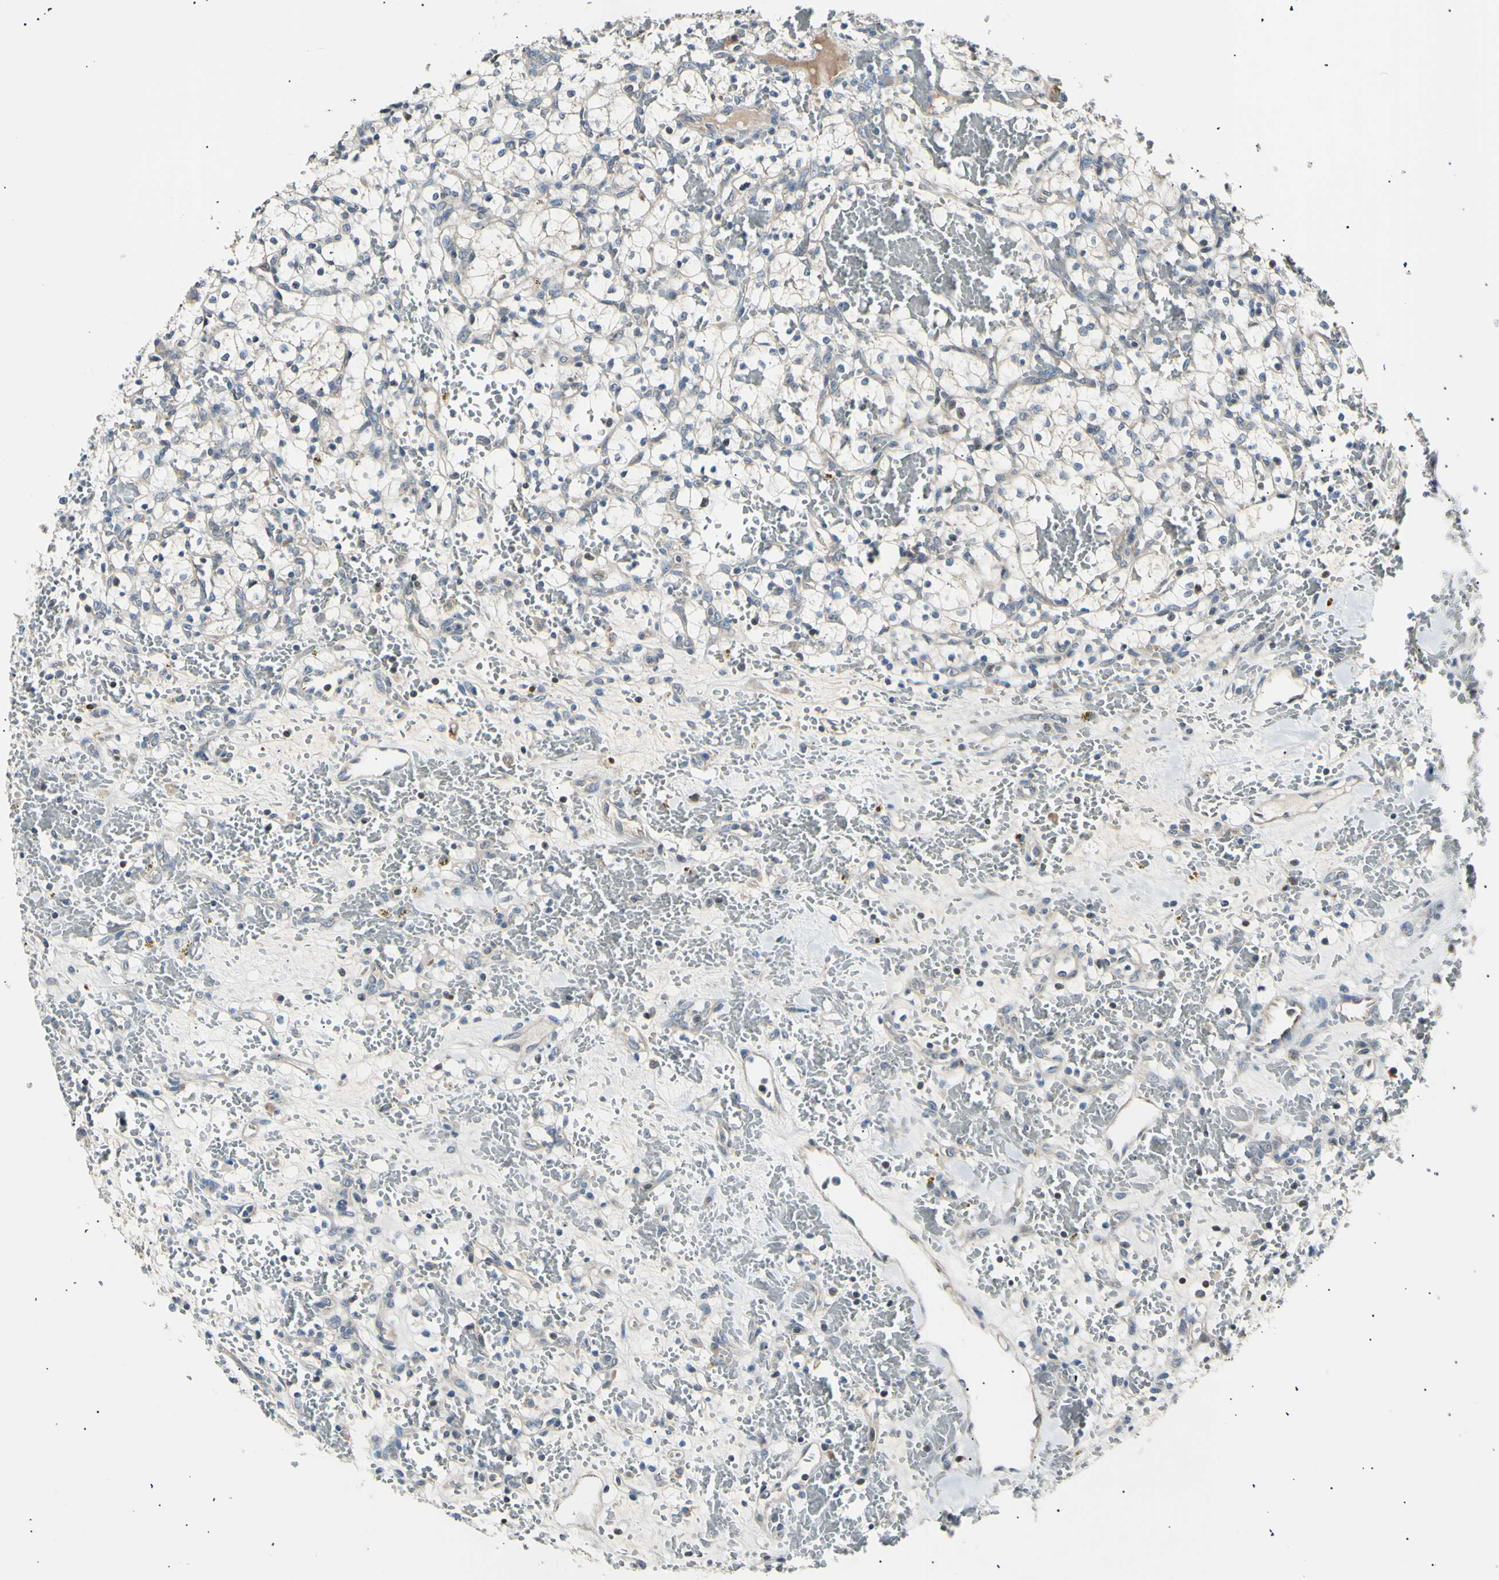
{"staining": {"intensity": "negative", "quantity": "none", "location": "none"}, "tissue": "renal cancer", "cell_type": "Tumor cells", "image_type": "cancer", "snomed": [{"axis": "morphology", "description": "Adenocarcinoma, NOS"}, {"axis": "topography", "description": "Kidney"}], "caption": "Tumor cells are negative for protein expression in human adenocarcinoma (renal). (Brightfield microscopy of DAB immunohistochemistry at high magnification).", "gene": "ITGA6", "patient": {"sex": "female", "age": 60}}